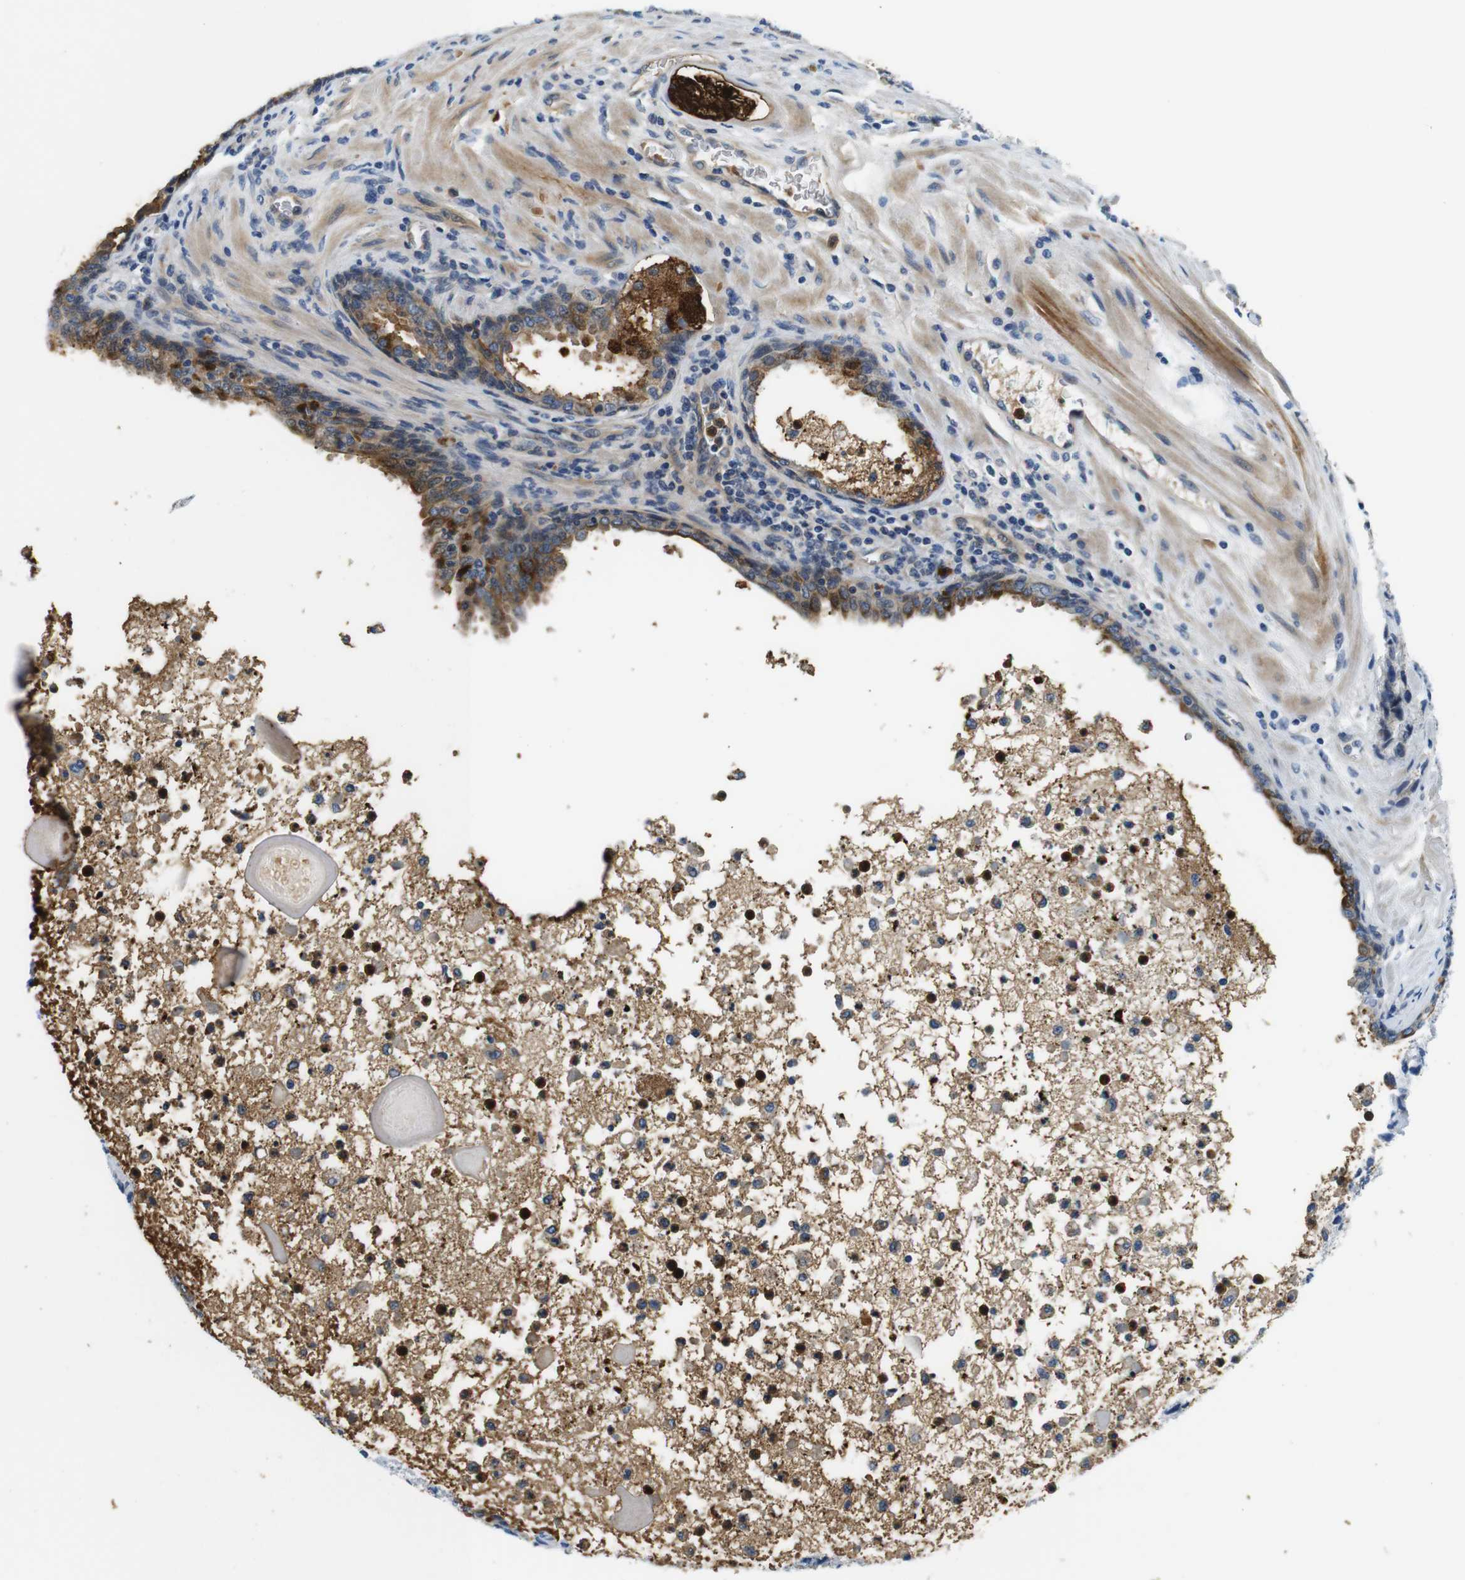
{"staining": {"intensity": "moderate", "quantity": "<25%", "location": "cytoplasmic/membranous"}, "tissue": "prostate cancer", "cell_type": "Tumor cells", "image_type": "cancer", "snomed": [{"axis": "morphology", "description": "Adenocarcinoma, High grade"}, {"axis": "topography", "description": "Prostate"}], "caption": "A histopathology image of prostate high-grade adenocarcinoma stained for a protein exhibits moderate cytoplasmic/membranous brown staining in tumor cells. The staining is performed using DAB (3,3'-diaminobenzidine) brown chromogen to label protein expression. The nuclei are counter-stained blue using hematoxylin.", "gene": "ZDHHC3", "patient": {"sex": "male", "age": 58}}